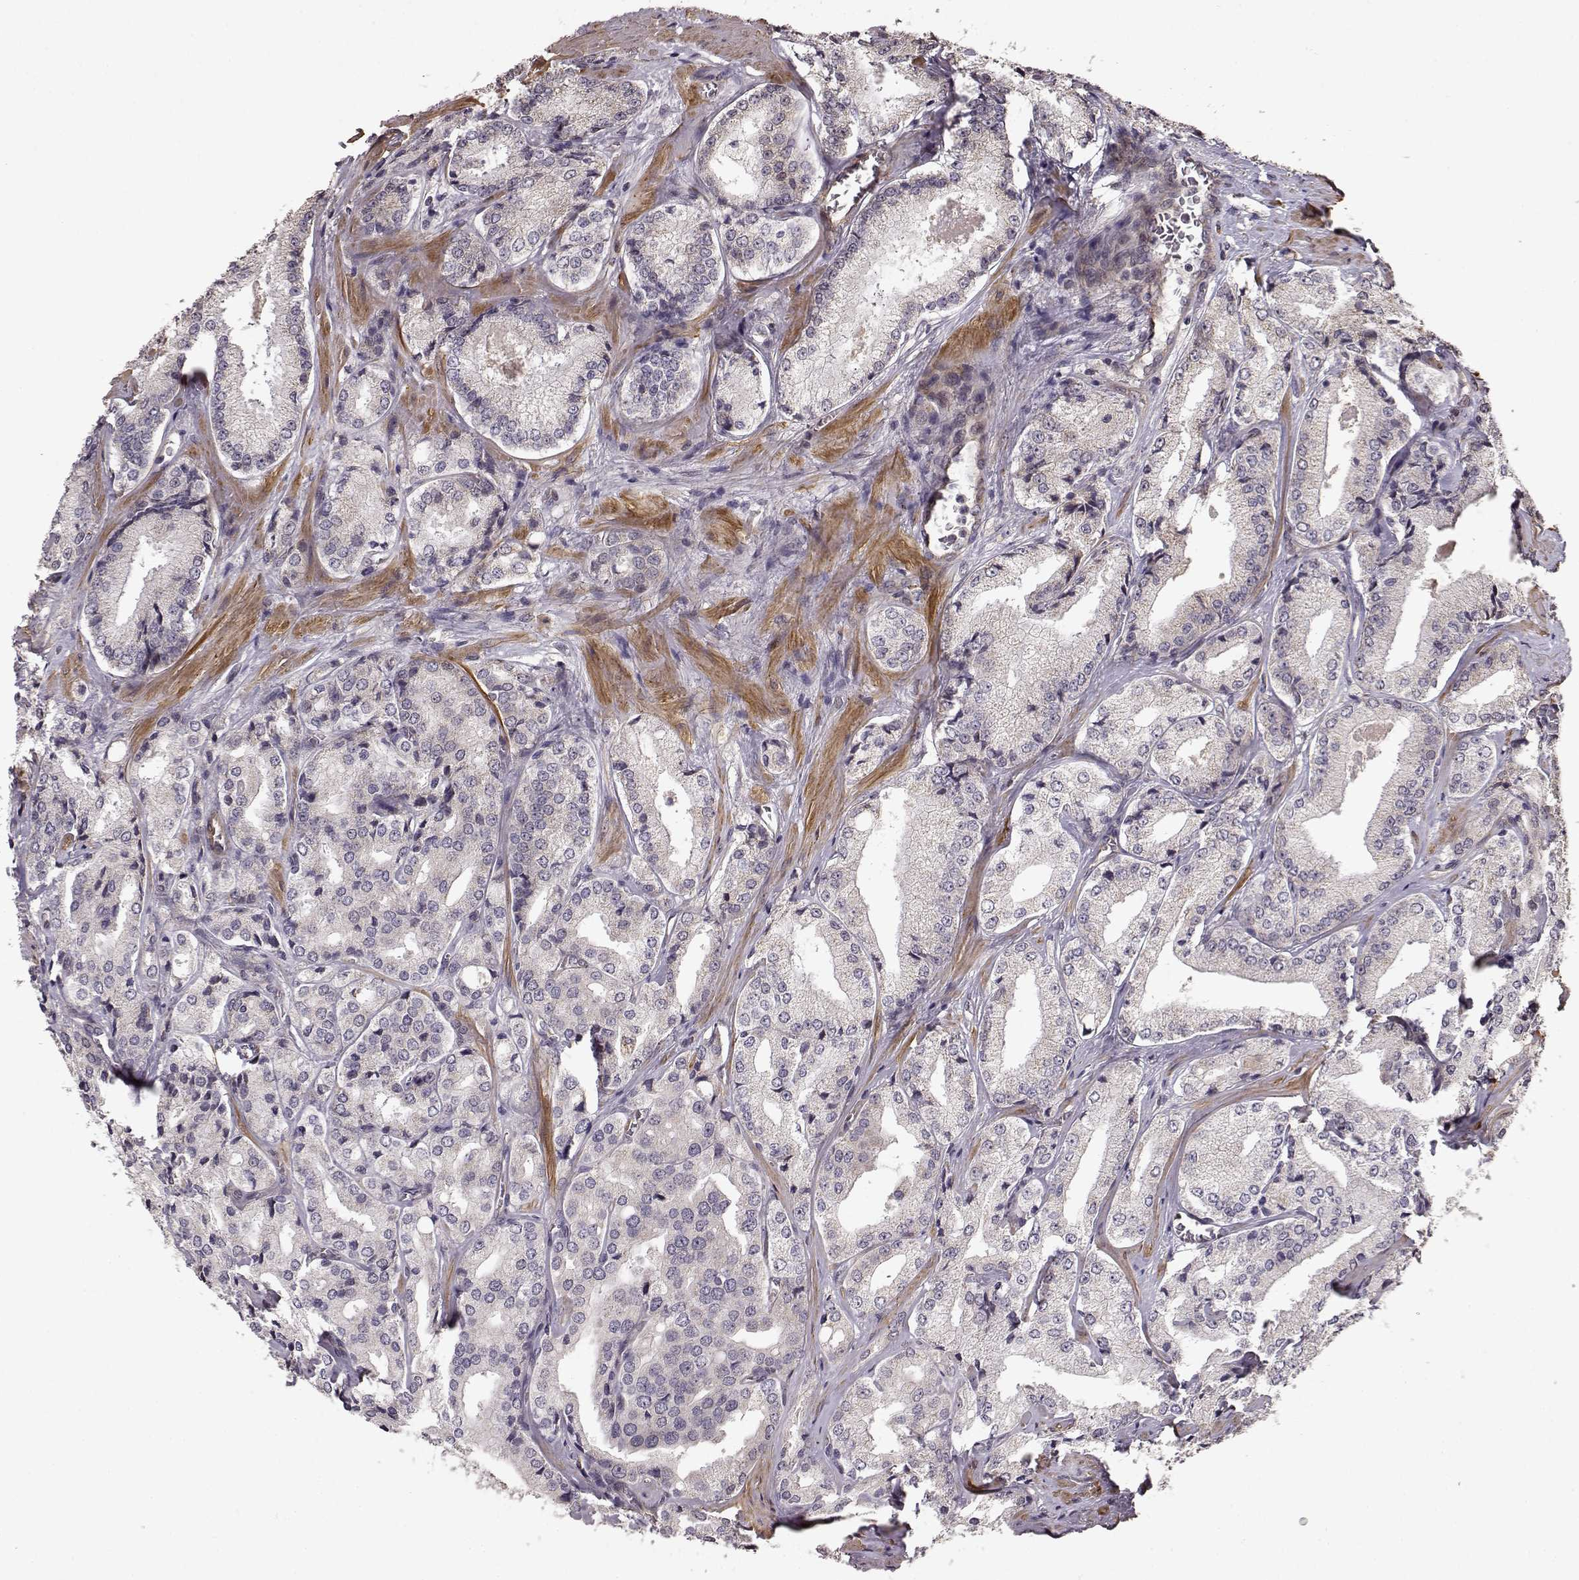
{"staining": {"intensity": "negative", "quantity": "none", "location": "none"}, "tissue": "prostate cancer", "cell_type": "Tumor cells", "image_type": "cancer", "snomed": [{"axis": "morphology", "description": "Adenocarcinoma, Low grade"}, {"axis": "topography", "description": "Prostate"}], "caption": "Tumor cells are negative for brown protein staining in prostate cancer.", "gene": "BACH2", "patient": {"sex": "male", "age": 56}}